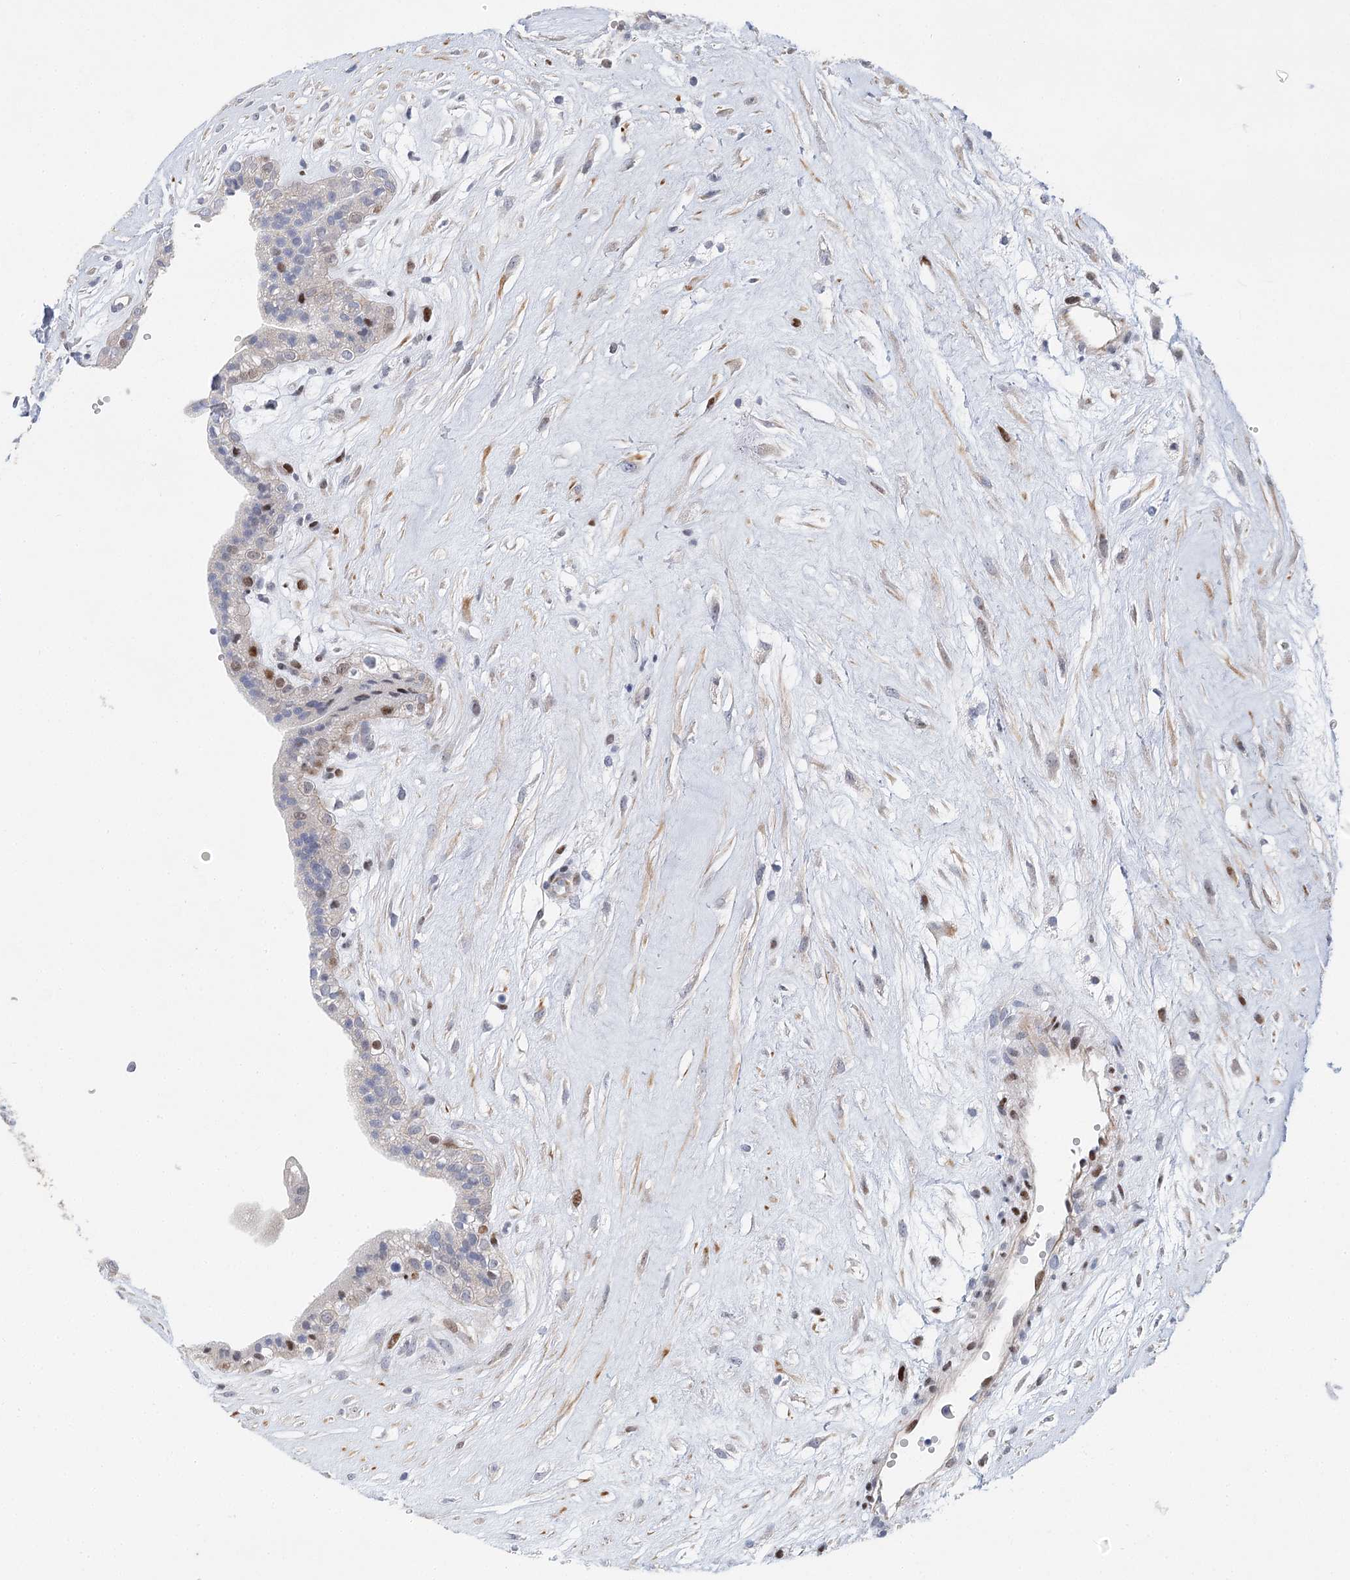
{"staining": {"intensity": "moderate", "quantity": "25%-75%", "location": "nuclear"}, "tissue": "placenta", "cell_type": "Decidual cells", "image_type": "normal", "snomed": [{"axis": "morphology", "description": "Normal tissue, NOS"}, {"axis": "topography", "description": "Placenta"}], "caption": "Immunohistochemistry of unremarkable human placenta reveals medium levels of moderate nuclear positivity in about 25%-75% of decidual cells.", "gene": "CAMTA1", "patient": {"sex": "female", "age": 18}}